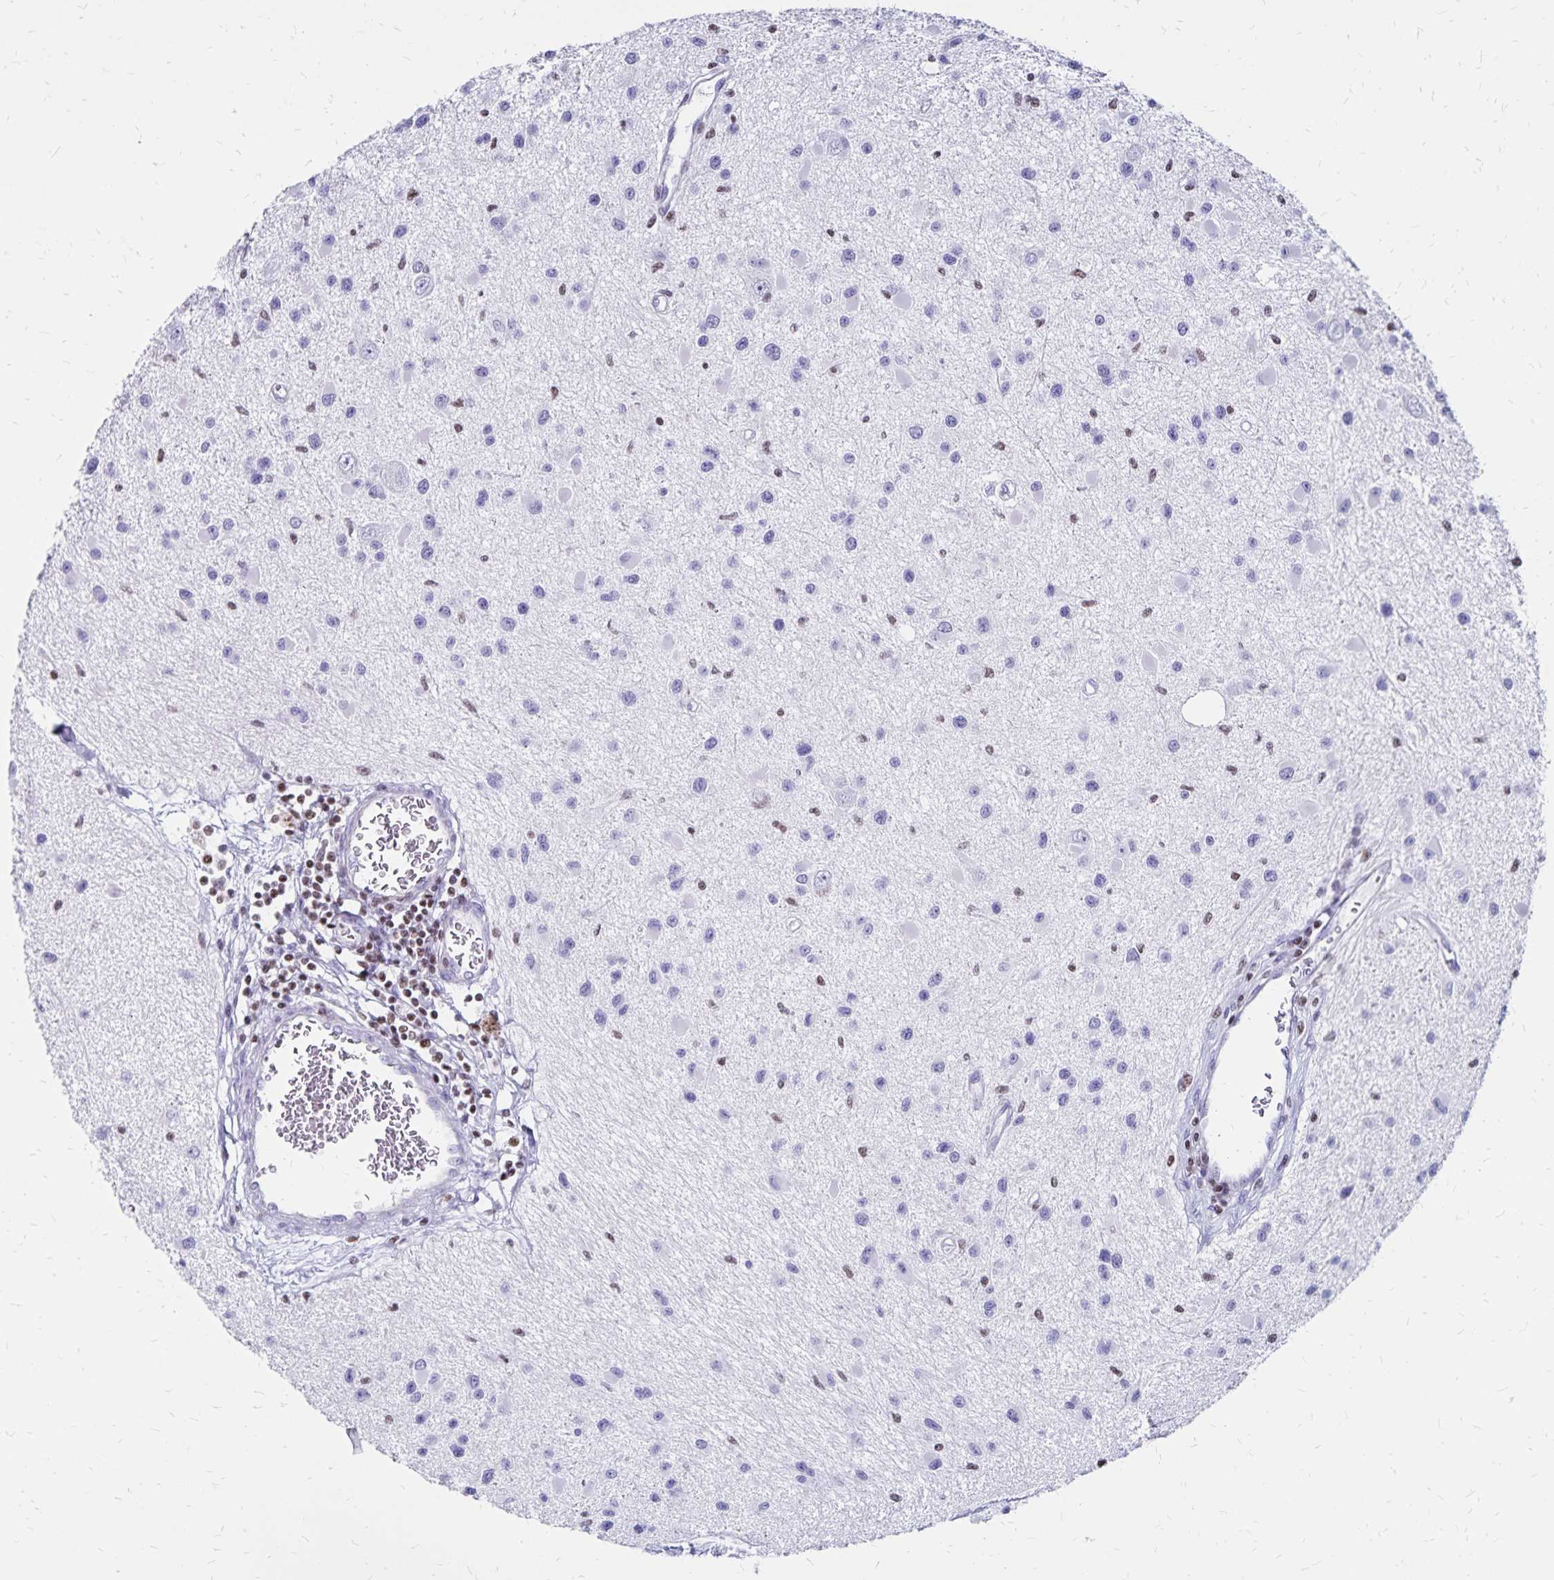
{"staining": {"intensity": "negative", "quantity": "none", "location": "none"}, "tissue": "glioma", "cell_type": "Tumor cells", "image_type": "cancer", "snomed": [{"axis": "morphology", "description": "Glioma, malignant, High grade"}, {"axis": "topography", "description": "Brain"}], "caption": "Immunohistochemistry micrograph of neoplastic tissue: human malignant high-grade glioma stained with DAB reveals no significant protein staining in tumor cells.", "gene": "IKZF1", "patient": {"sex": "male", "age": 54}}